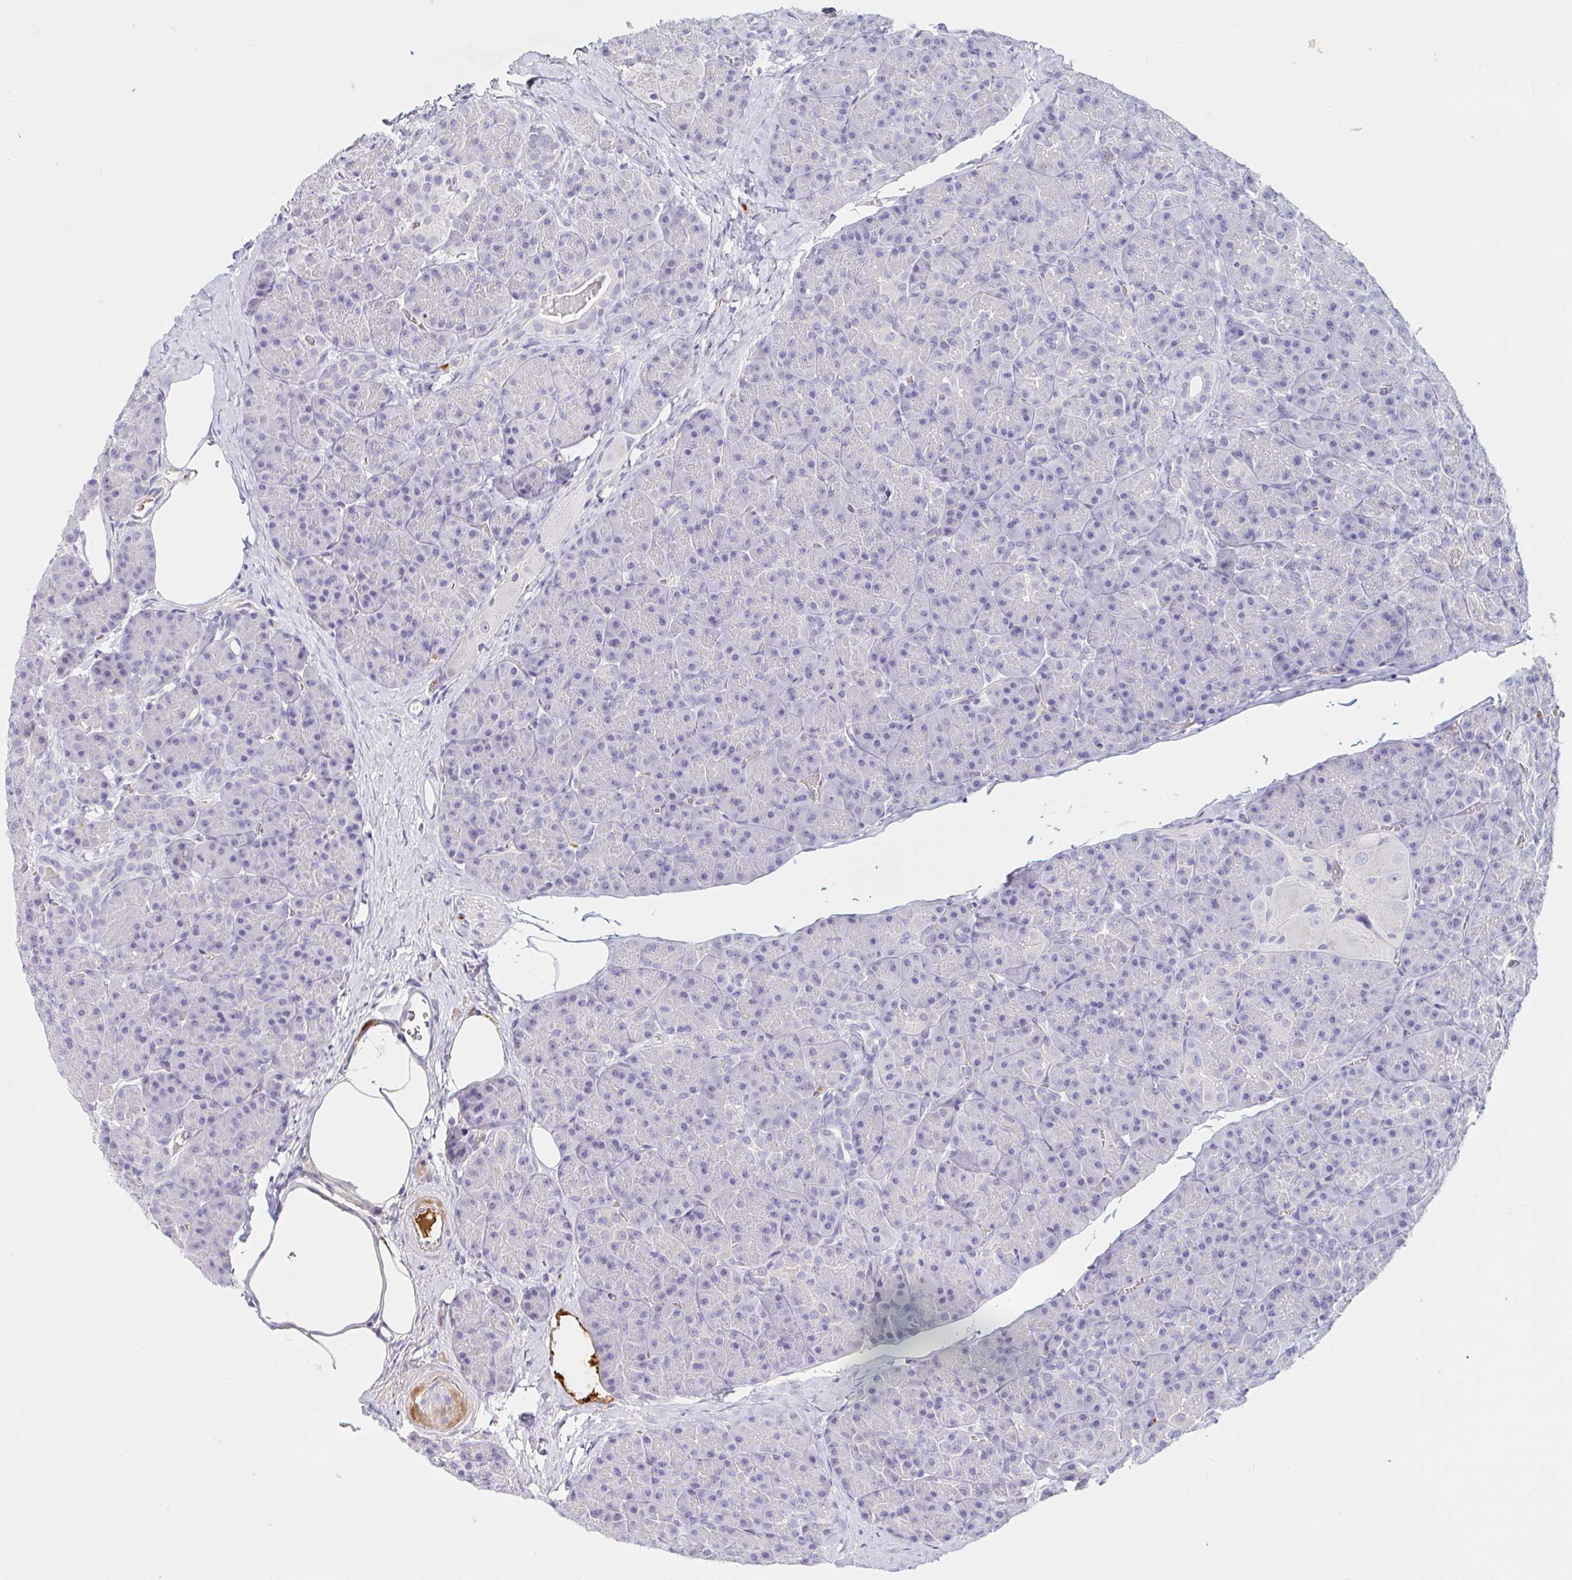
{"staining": {"intensity": "negative", "quantity": "none", "location": "none"}, "tissue": "pancreas", "cell_type": "Exocrine glandular cells", "image_type": "normal", "snomed": [{"axis": "morphology", "description": "Normal tissue, NOS"}, {"axis": "topography", "description": "Pancreas"}], "caption": "Immunohistochemistry (IHC) micrograph of unremarkable human pancreas stained for a protein (brown), which displays no positivity in exocrine glandular cells.", "gene": "SAA2", "patient": {"sex": "male", "age": 57}}